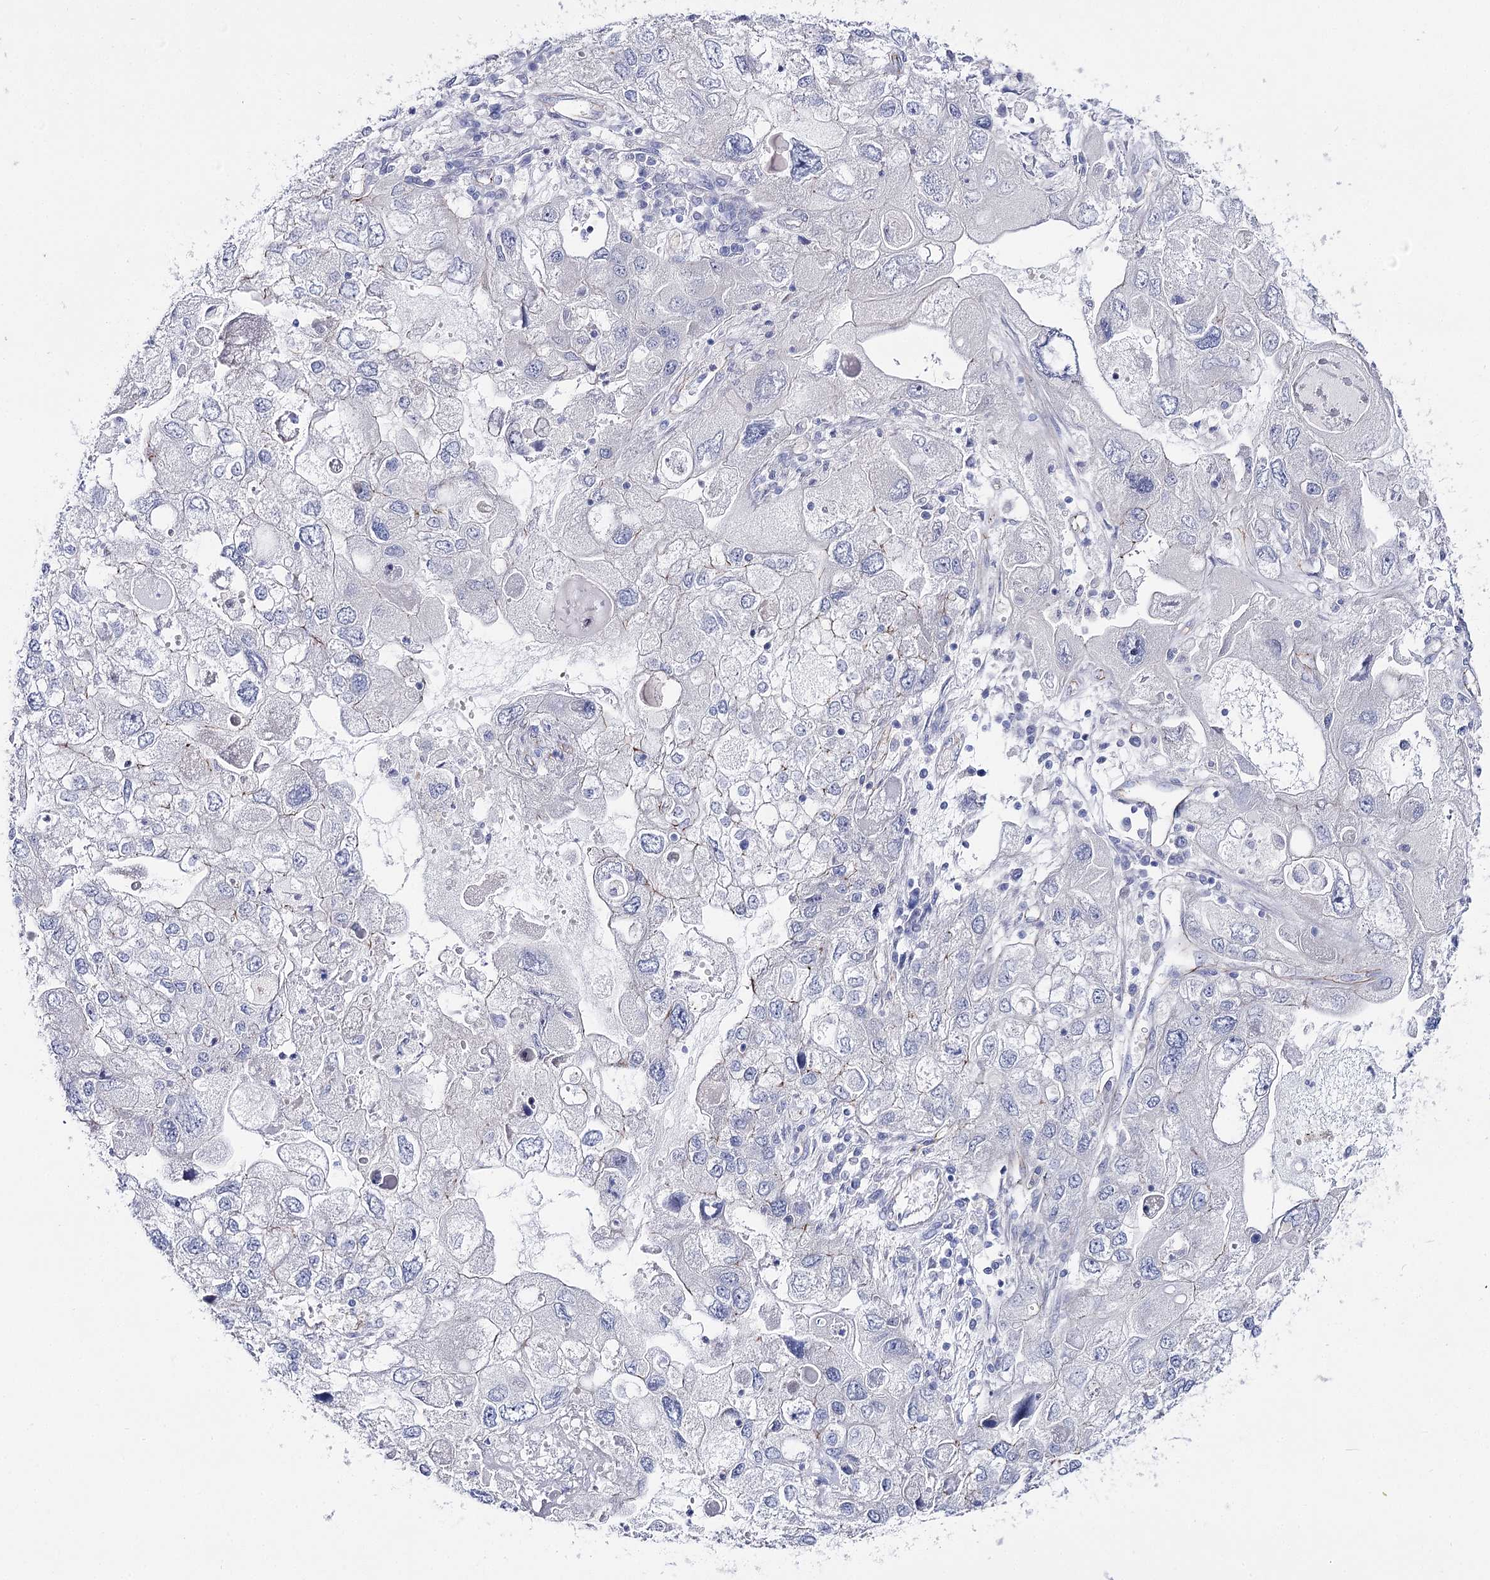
{"staining": {"intensity": "negative", "quantity": "none", "location": "none"}, "tissue": "endometrial cancer", "cell_type": "Tumor cells", "image_type": "cancer", "snomed": [{"axis": "morphology", "description": "Adenocarcinoma, NOS"}, {"axis": "topography", "description": "Endometrium"}], "caption": "Tumor cells show no significant expression in endometrial cancer.", "gene": "NRAP", "patient": {"sex": "female", "age": 49}}